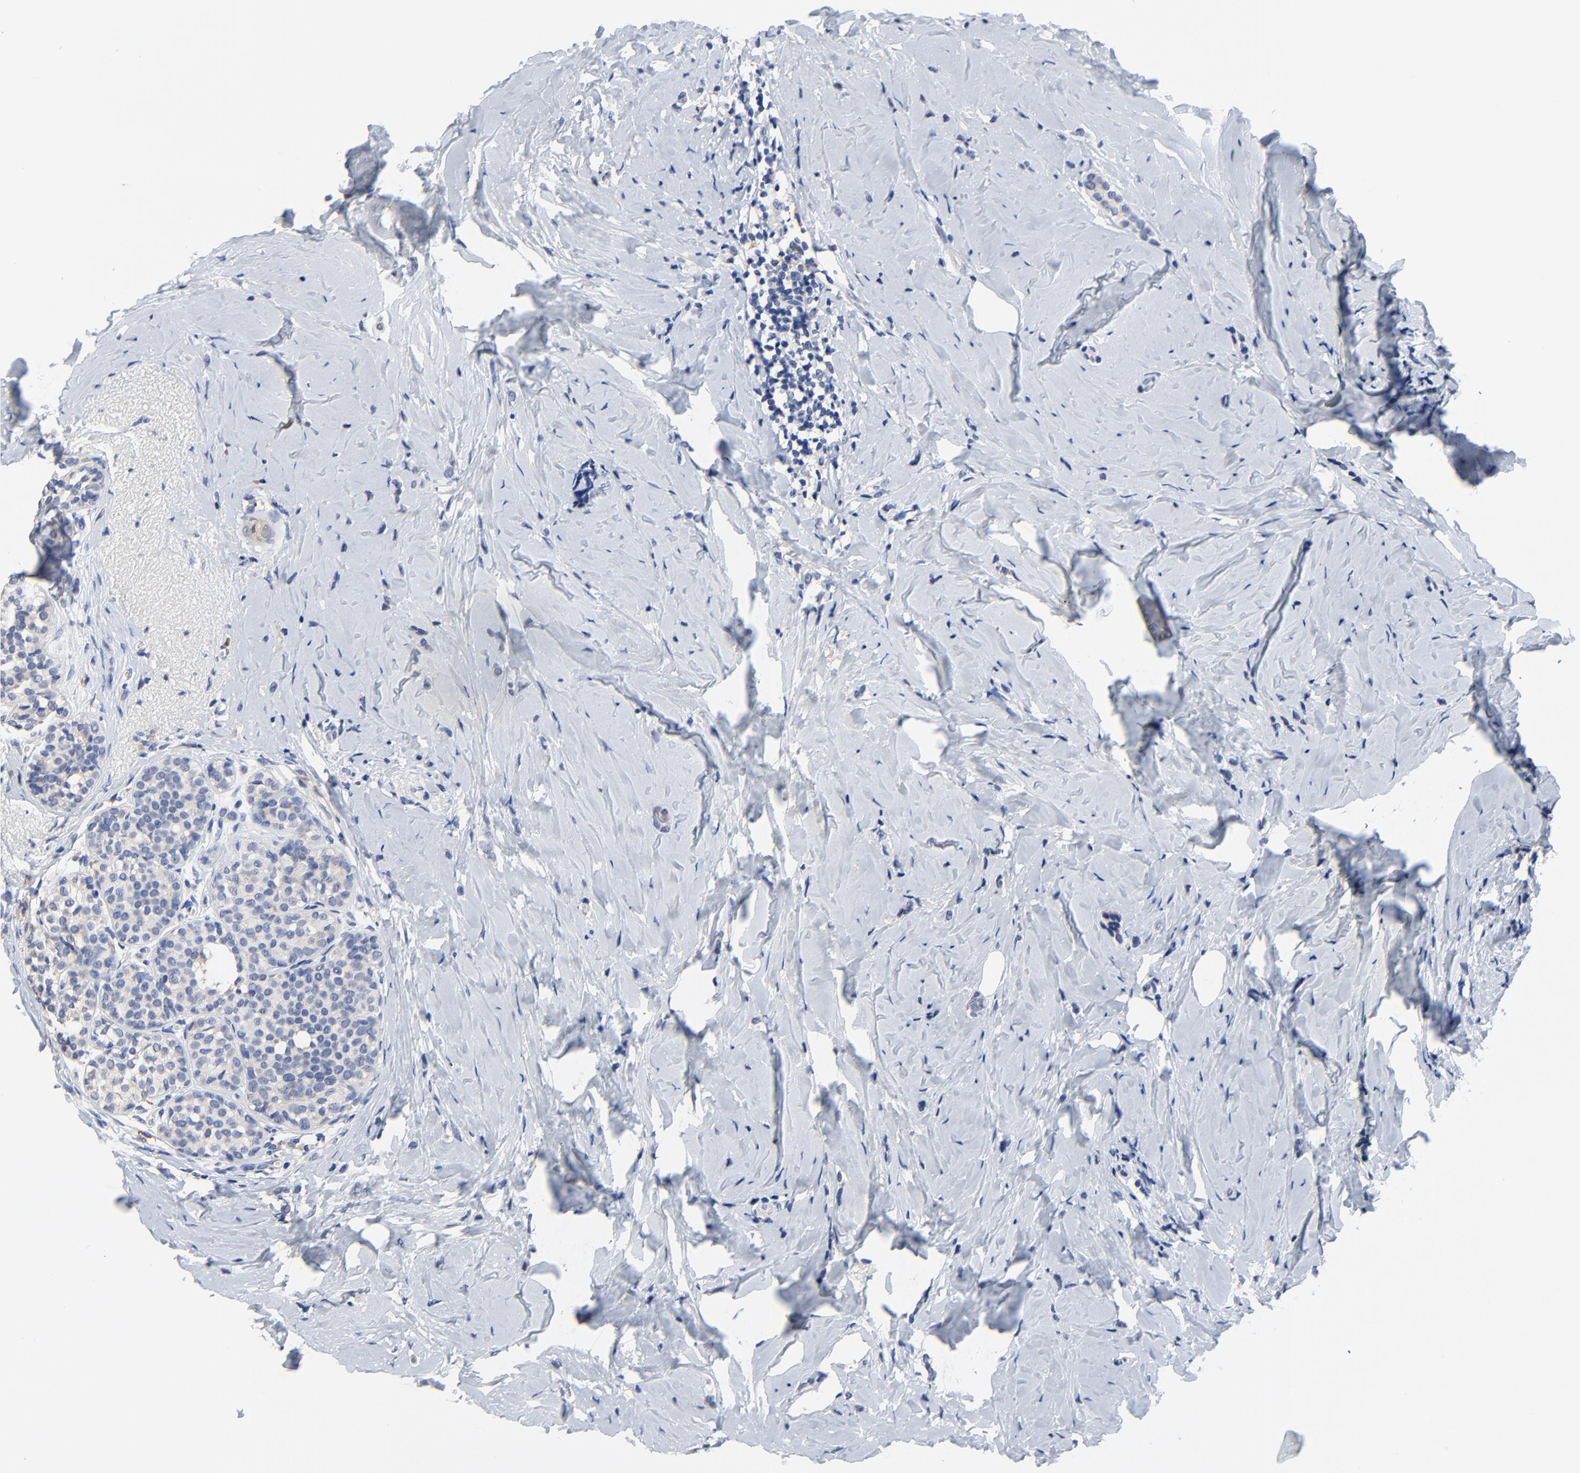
{"staining": {"intensity": "negative", "quantity": "none", "location": "none"}, "tissue": "breast cancer", "cell_type": "Tumor cells", "image_type": "cancer", "snomed": [{"axis": "morphology", "description": "Lobular carcinoma"}, {"axis": "topography", "description": "Breast"}], "caption": "Micrograph shows no significant protein expression in tumor cells of breast cancer.", "gene": "FBXL5", "patient": {"sex": "female", "age": 64}}